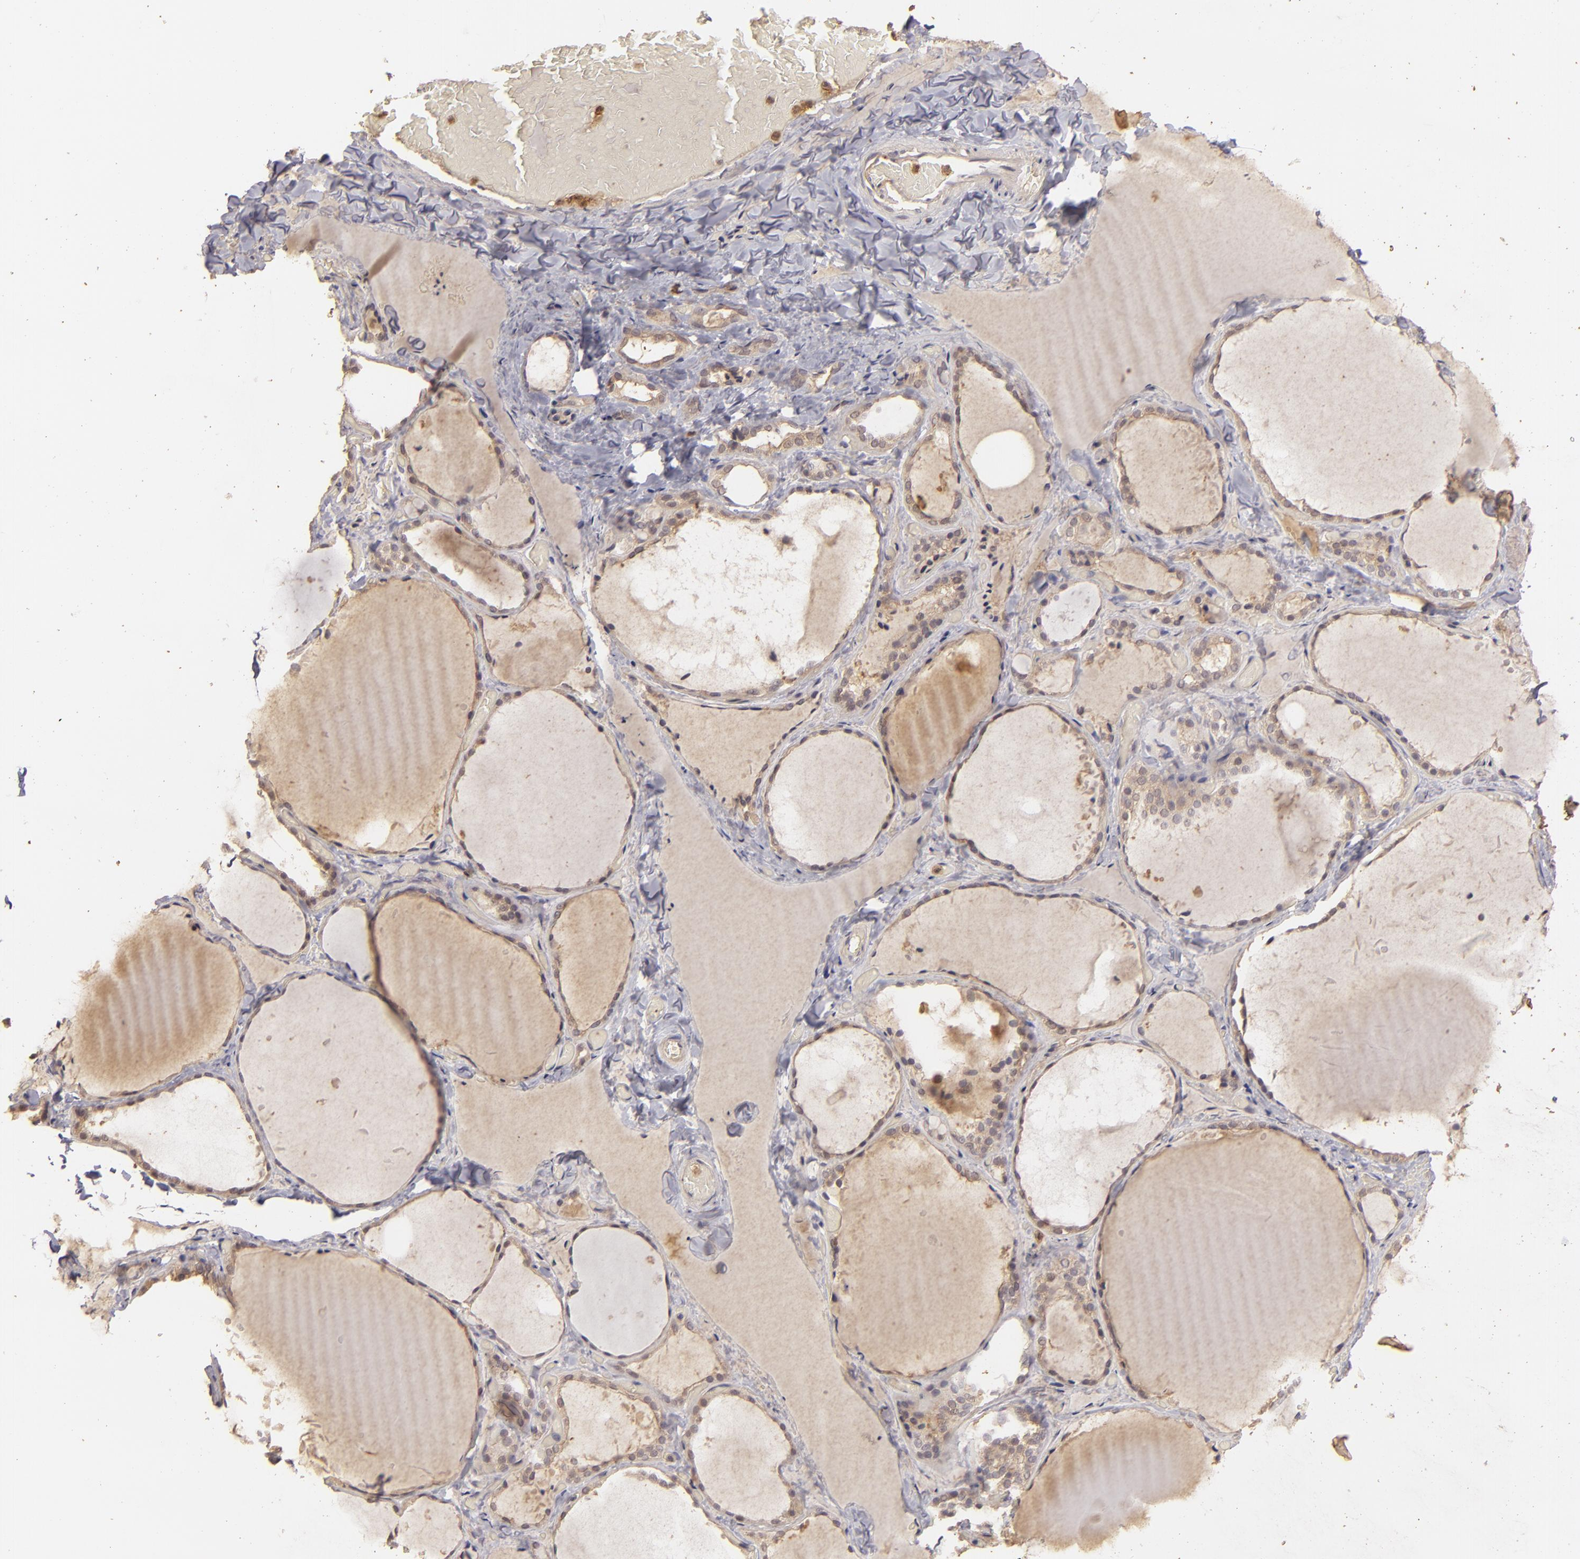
{"staining": {"intensity": "moderate", "quantity": ">75%", "location": "cytoplasmic/membranous"}, "tissue": "thyroid gland", "cell_type": "Glandular cells", "image_type": "normal", "snomed": [{"axis": "morphology", "description": "Normal tissue, NOS"}, {"axis": "topography", "description": "Thyroid gland"}], "caption": "Brown immunohistochemical staining in benign human thyroid gland reveals moderate cytoplasmic/membranous staining in approximately >75% of glandular cells. The staining was performed using DAB (3,3'-diaminobenzidine) to visualize the protein expression in brown, while the nuclei were stained in blue with hematoxylin (Magnification: 20x).", "gene": "PRKCD", "patient": {"sex": "female", "age": 22}}